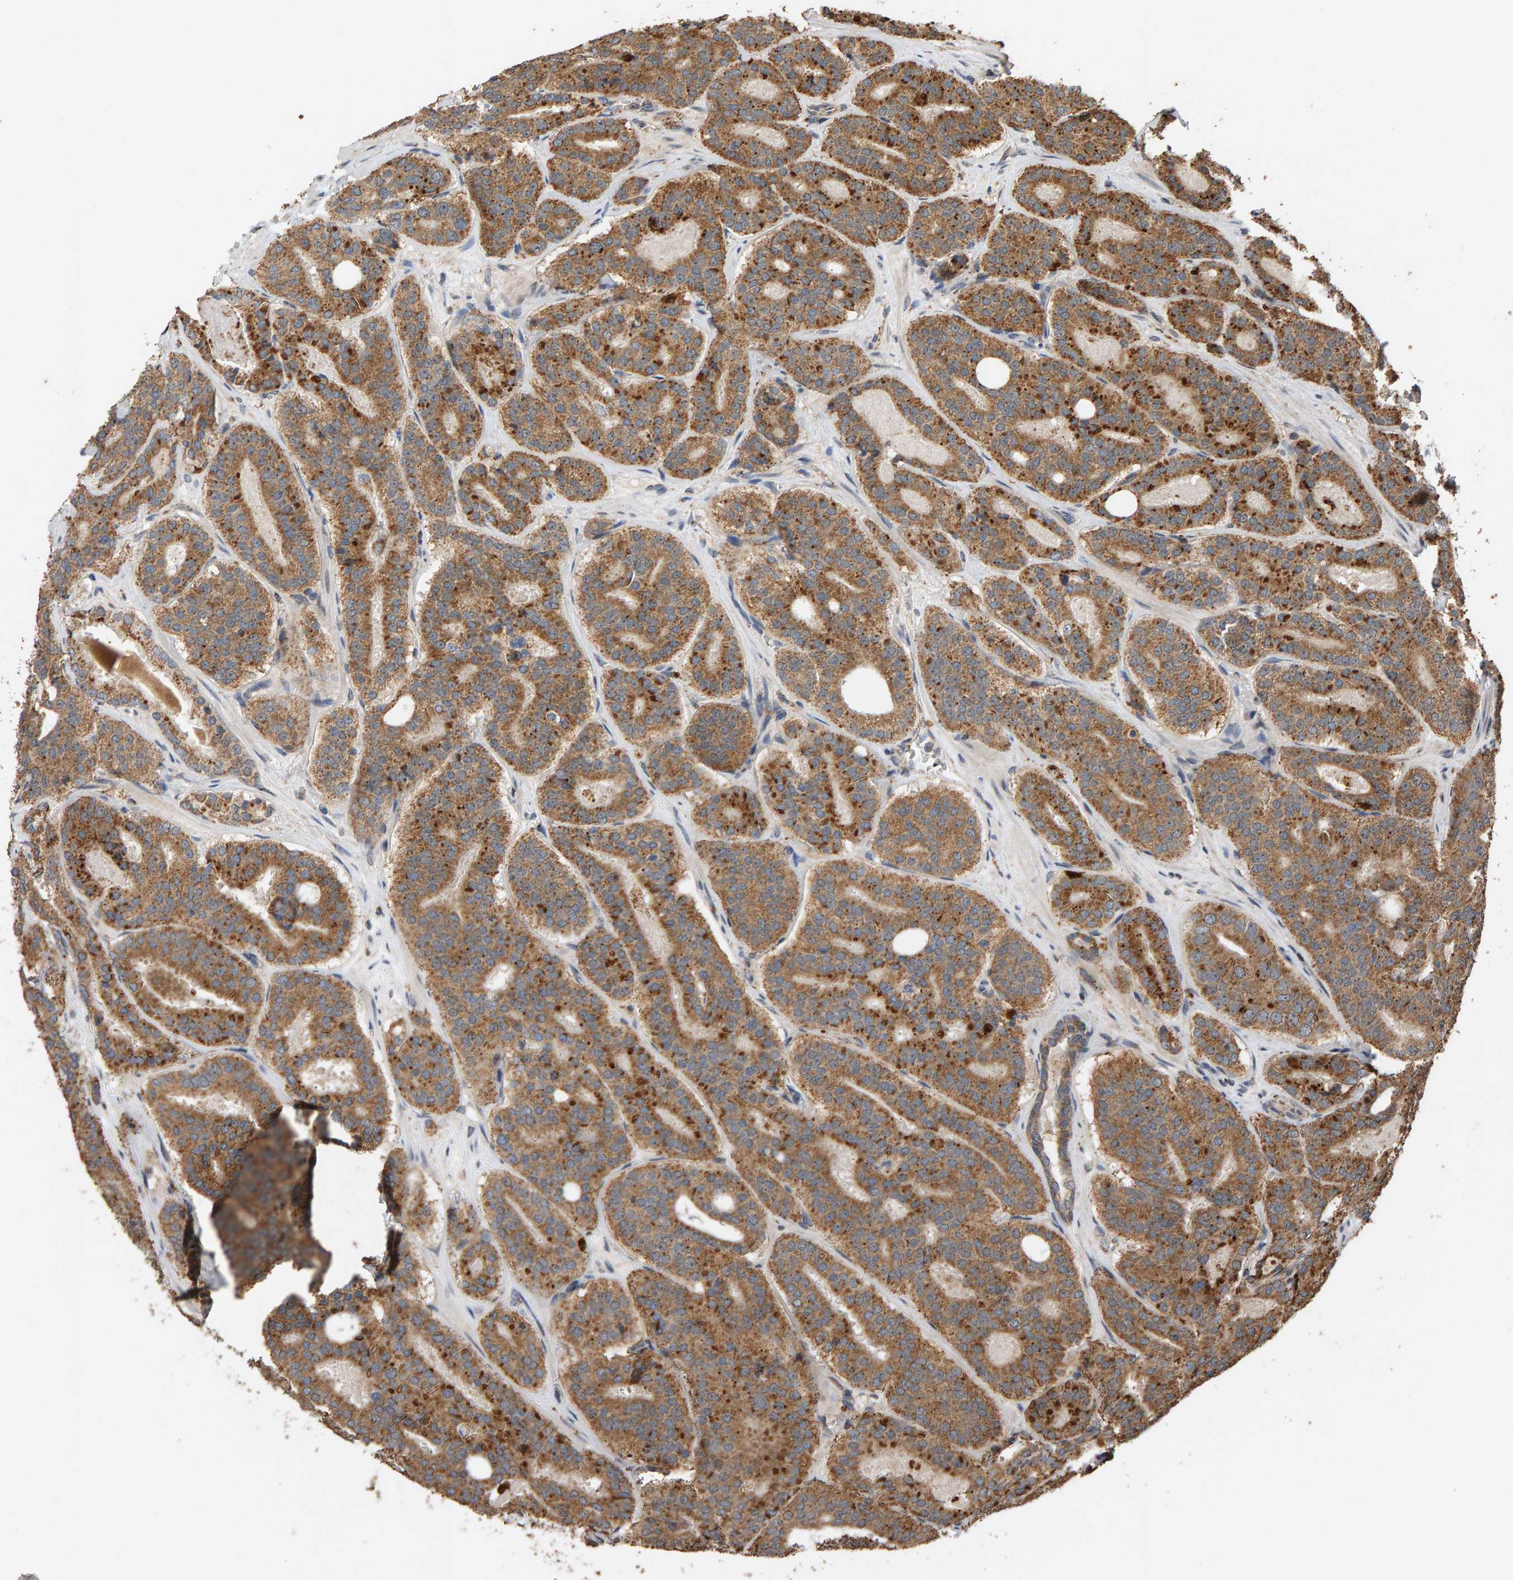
{"staining": {"intensity": "moderate", "quantity": ">75%", "location": "cytoplasmic/membranous"}, "tissue": "prostate cancer", "cell_type": "Tumor cells", "image_type": "cancer", "snomed": [{"axis": "morphology", "description": "Adenocarcinoma, High grade"}, {"axis": "topography", "description": "Prostate"}], "caption": "IHC micrograph of human high-grade adenocarcinoma (prostate) stained for a protein (brown), which demonstrates medium levels of moderate cytoplasmic/membranous expression in approximately >75% of tumor cells.", "gene": "GSTK1", "patient": {"sex": "male", "age": 60}}